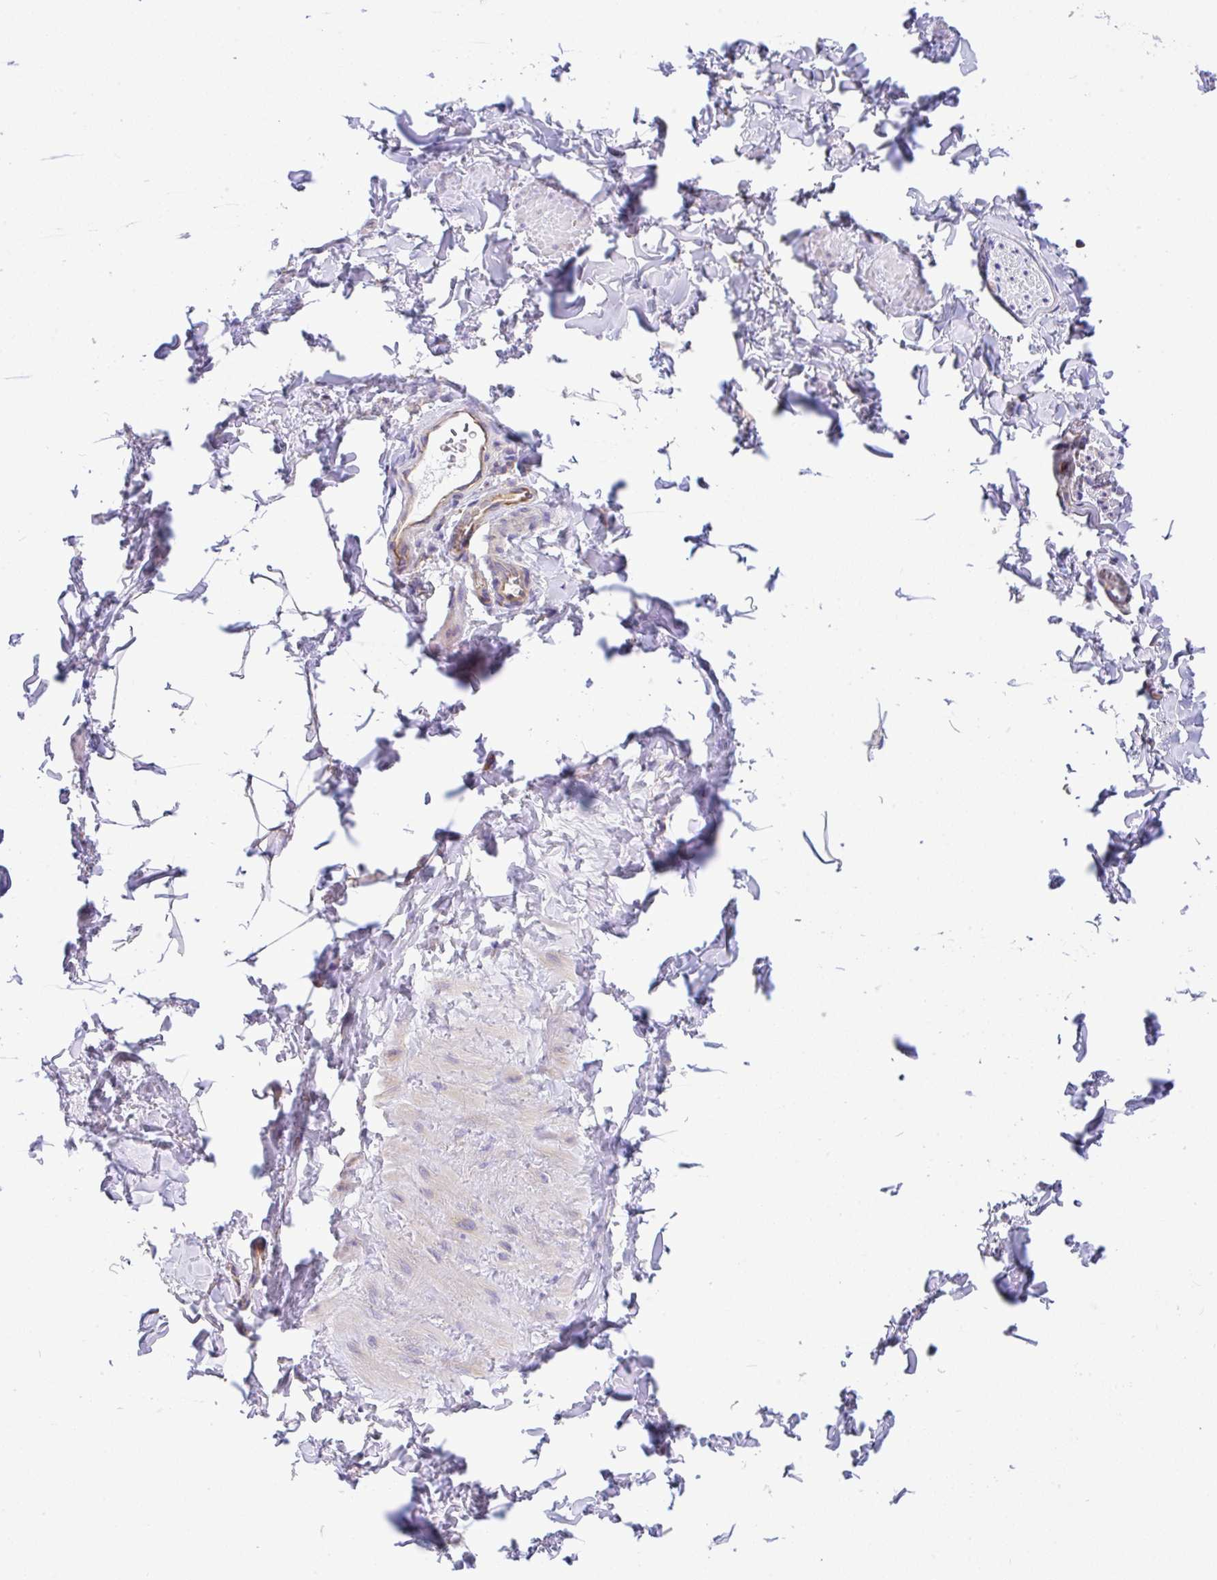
{"staining": {"intensity": "negative", "quantity": "none", "location": "none"}, "tissue": "adipose tissue", "cell_type": "Adipocytes", "image_type": "normal", "snomed": [{"axis": "morphology", "description": "Normal tissue, NOS"}, {"axis": "topography", "description": "Vascular tissue"}, {"axis": "topography", "description": "Peripheral nerve tissue"}], "caption": "Adipose tissue stained for a protein using immunohistochemistry shows no staining adipocytes.", "gene": "GFPT2", "patient": {"sex": "male", "age": 41}}